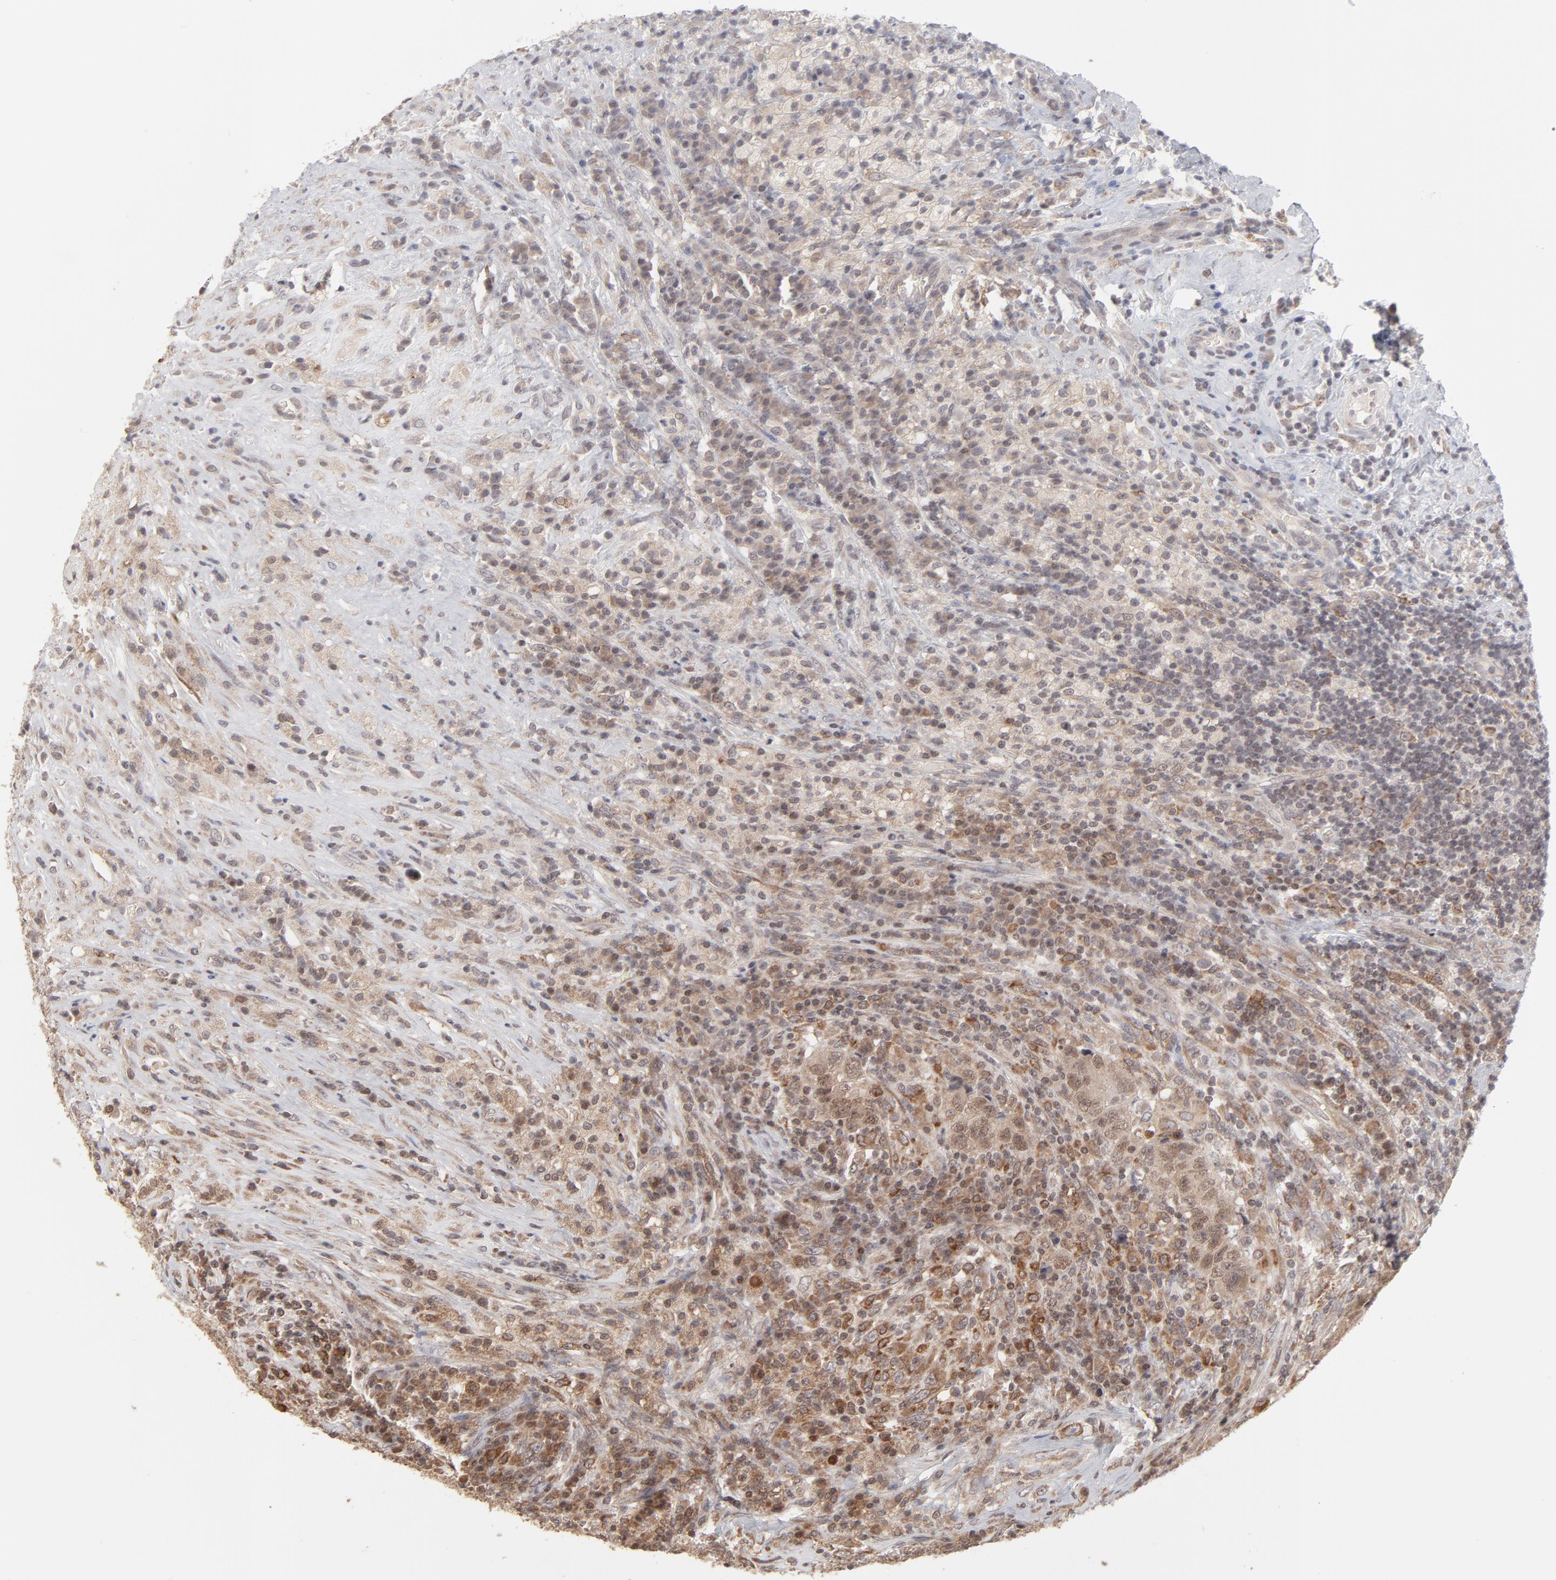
{"staining": {"intensity": "moderate", "quantity": ">75%", "location": "cytoplasmic/membranous,nuclear"}, "tissue": "testis cancer", "cell_type": "Tumor cells", "image_type": "cancer", "snomed": [{"axis": "morphology", "description": "Necrosis, NOS"}, {"axis": "morphology", "description": "Carcinoma, Embryonal, NOS"}, {"axis": "topography", "description": "Testis"}], "caption": "Protein staining of testis cancer tissue shows moderate cytoplasmic/membranous and nuclear expression in approximately >75% of tumor cells. Nuclei are stained in blue.", "gene": "ARIH1", "patient": {"sex": "male", "age": 19}}